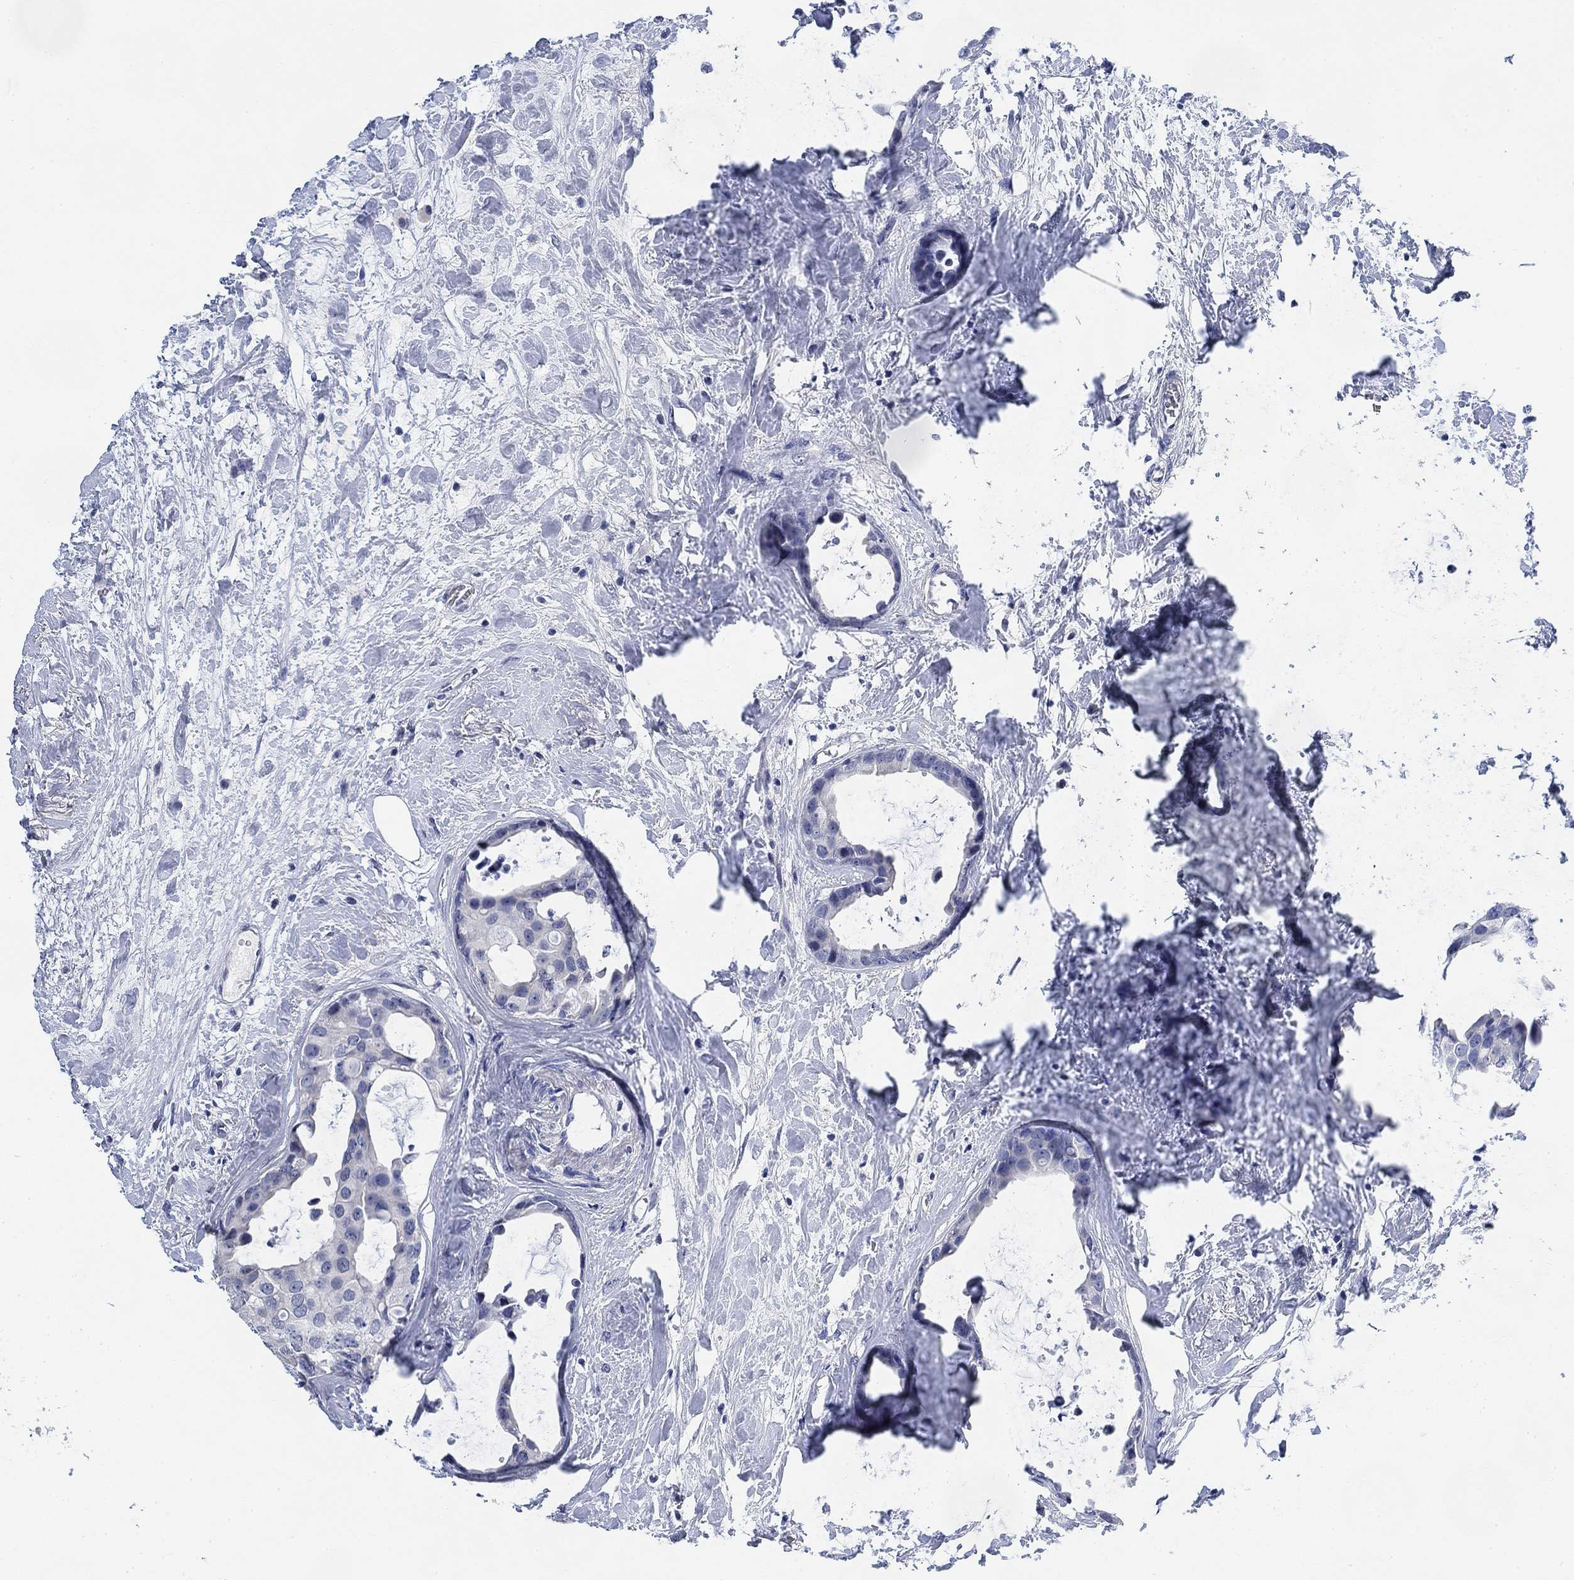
{"staining": {"intensity": "negative", "quantity": "none", "location": "none"}, "tissue": "breast cancer", "cell_type": "Tumor cells", "image_type": "cancer", "snomed": [{"axis": "morphology", "description": "Duct carcinoma"}, {"axis": "topography", "description": "Breast"}], "caption": "High power microscopy photomicrograph of an immunohistochemistry (IHC) histopathology image of breast infiltrating ductal carcinoma, revealing no significant expression in tumor cells.", "gene": "DAZL", "patient": {"sex": "female", "age": 45}}